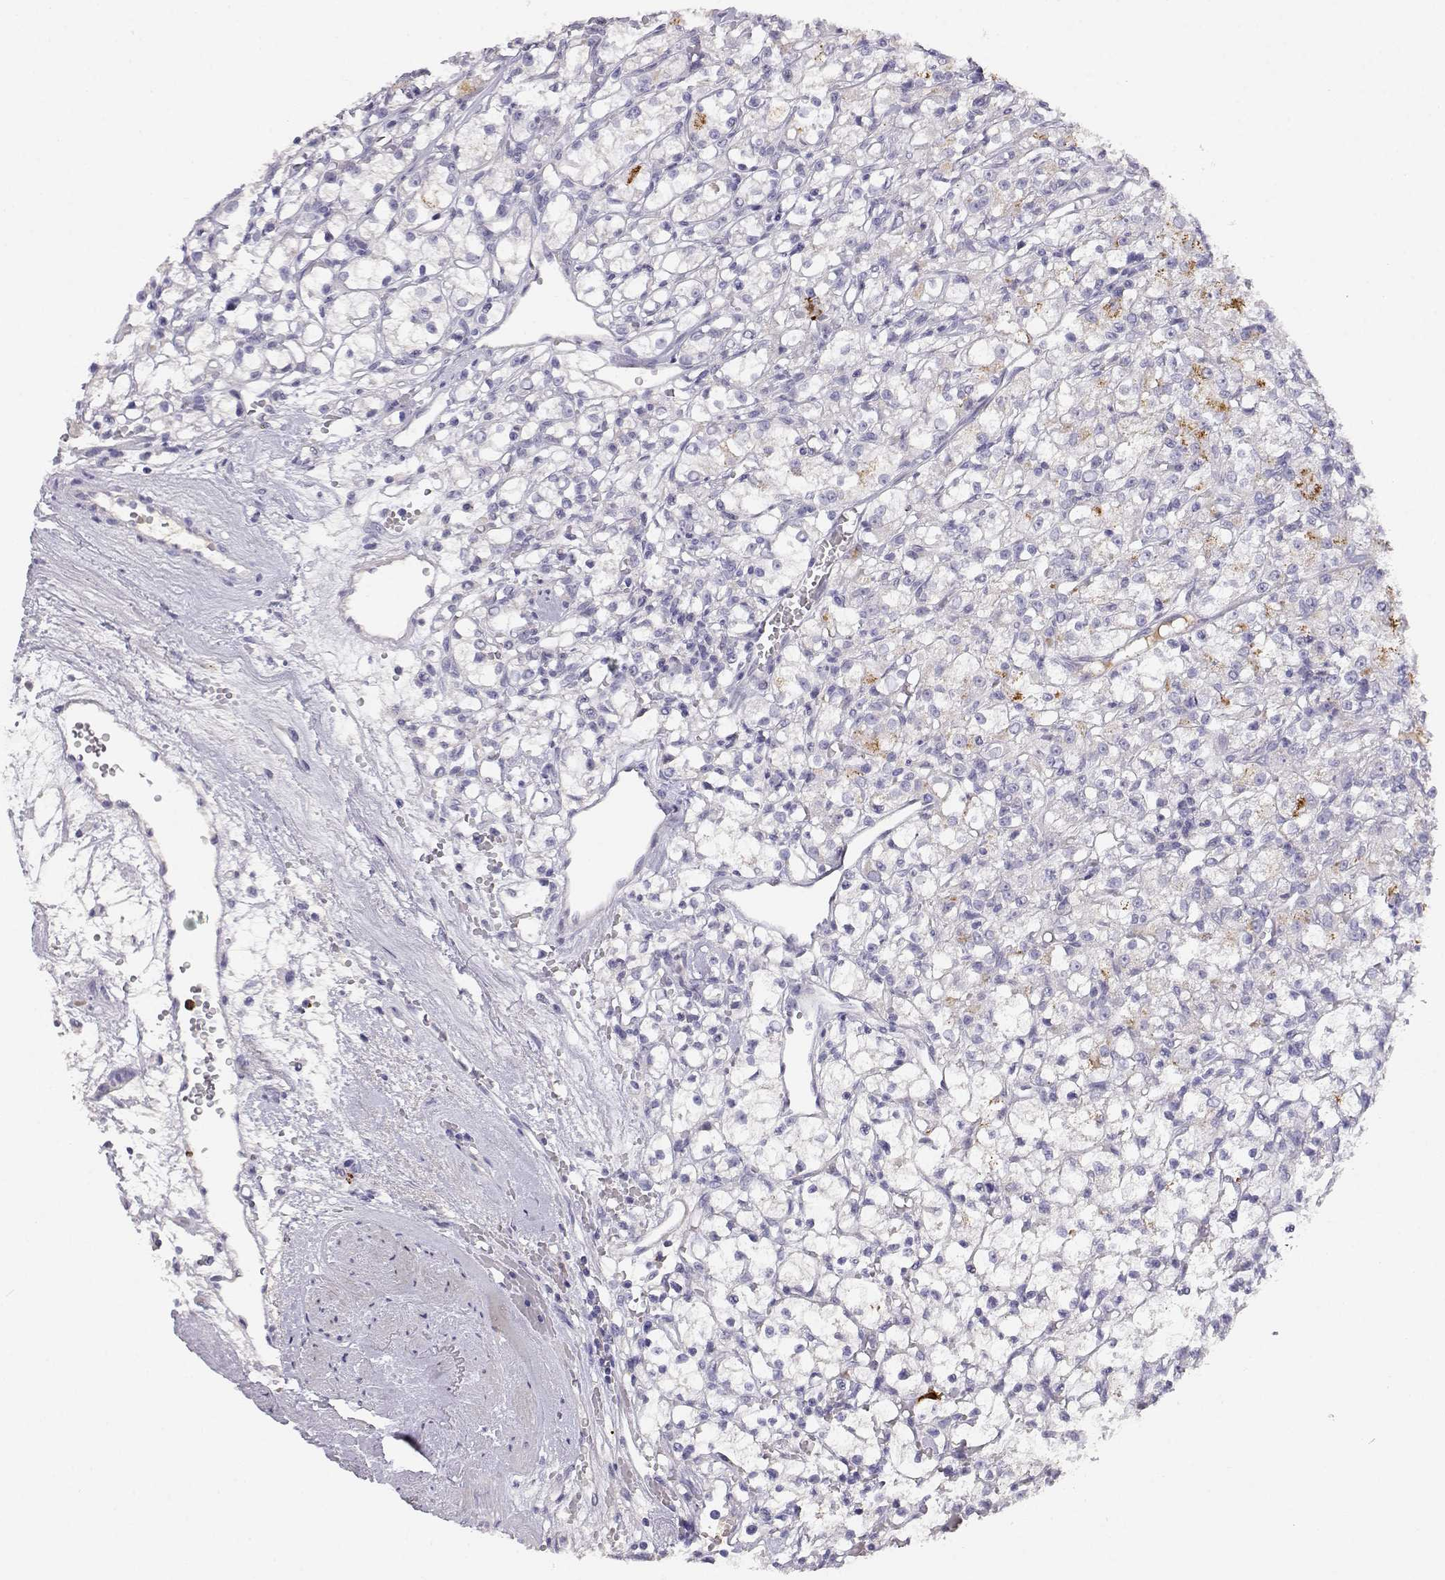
{"staining": {"intensity": "negative", "quantity": "none", "location": "none"}, "tissue": "renal cancer", "cell_type": "Tumor cells", "image_type": "cancer", "snomed": [{"axis": "morphology", "description": "Adenocarcinoma, NOS"}, {"axis": "topography", "description": "Kidney"}], "caption": "The immunohistochemistry (IHC) micrograph has no significant expression in tumor cells of renal cancer tissue.", "gene": "CDHR1", "patient": {"sex": "female", "age": 59}}